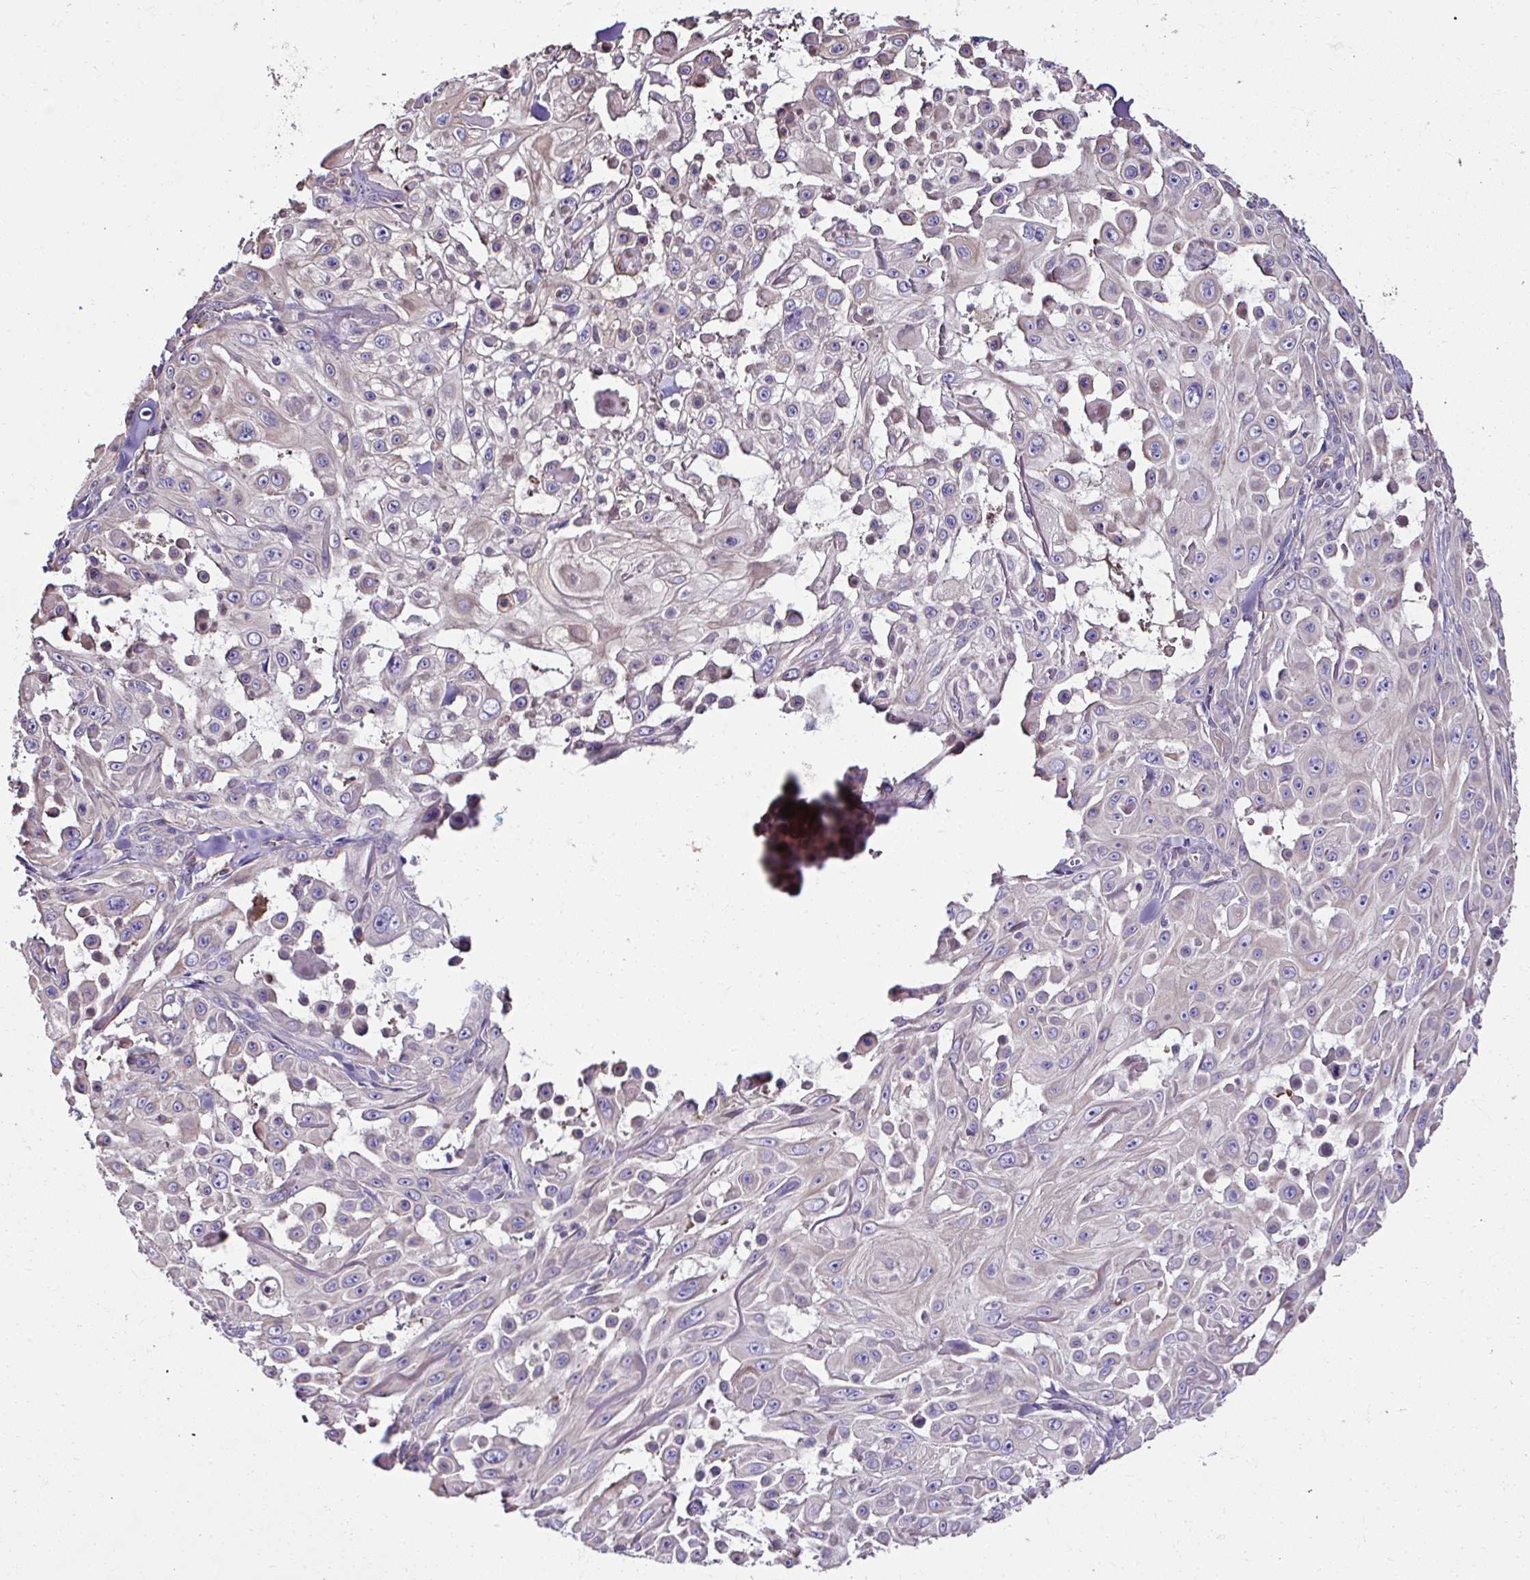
{"staining": {"intensity": "negative", "quantity": "none", "location": "none"}, "tissue": "skin cancer", "cell_type": "Tumor cells", "image_type": "cancer", "snomed": [{"axis": "morphology", "description": "Squamous cell carcinoma, NOS"}, {"axis": "topography", "description": "Skin"}], "caption": "An IHC image of skin squamous cell carcinoma is shown. There is no staining in tumor cells of skin squamous cell carcinoma.", "gene": "CCDC85C", "patient": {"sex": "male", "age": 91}}